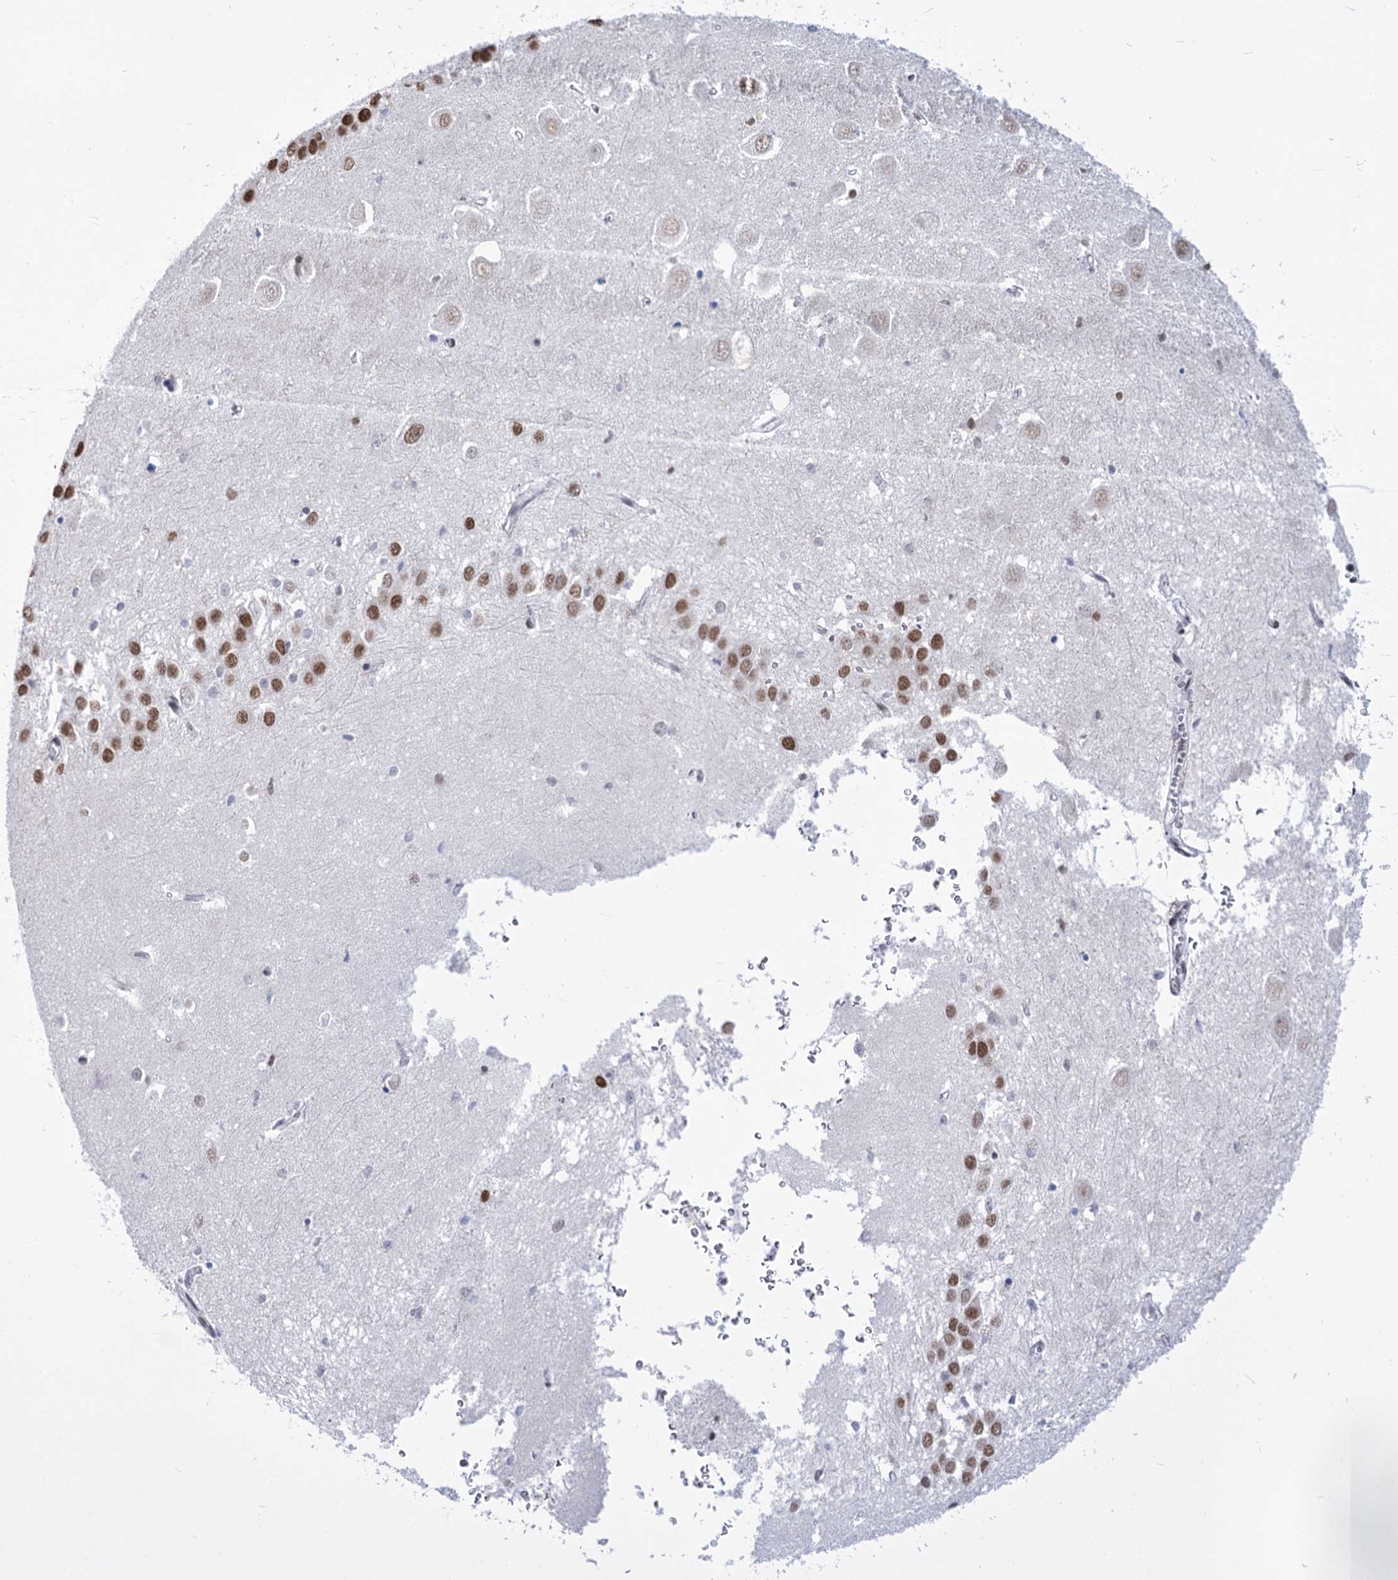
{"staining": {"intensity": "weak", "quantity": "<25%", "location": "nuclear"}, "tissue": "hippocampus", "cell_type": "Glial cells", "image_type": "normal", "snomed": [{"axis": "morphology", "description": "Normal tissue, NOS"}, {"axis": "topography", "description": "Hippocampus"}], "caption": "Immunohistochemical staining of normal hippocampus exhibits no significant expression in glial cells. (Brightfield microscopy of DAB IHC at high magnification).", "gene": "POU4F3", "patient": {"sex": "female", "age": 64}}